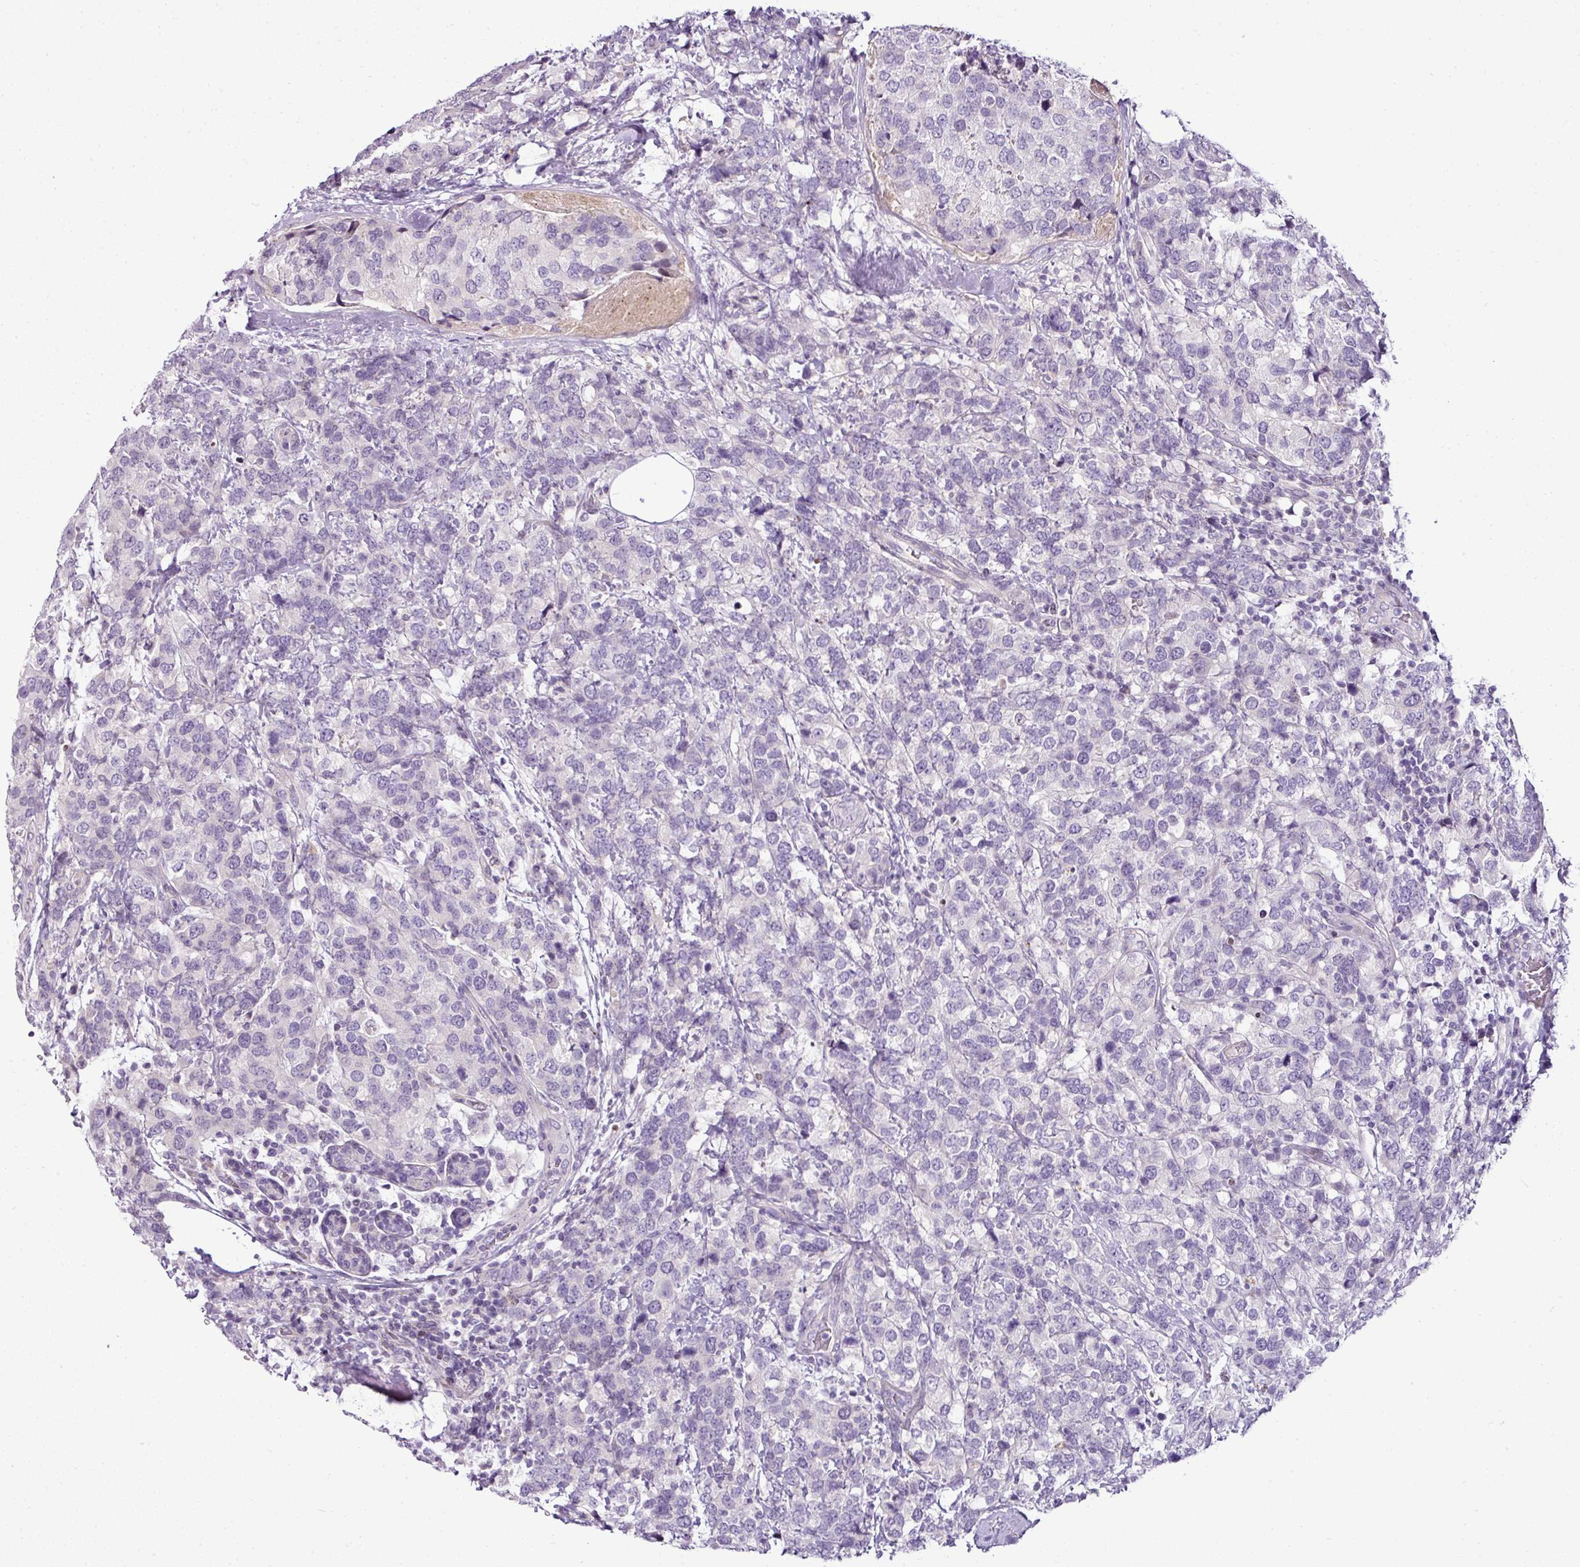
{"staining": {"intensity": "negative", "quantity": "none", "location": "none"}, "tissue": "breast cancer", "cell_type": "Tumor cells", "image_type": "cancer", "snomed": [{"axis": "morphology", "description": "Lobular carcinoma"}, {"axis": "topography", "description": "Breast"}], "caption": "An immunohistochemistry image of breast cancer is shown. There is no staining in tumor cells of breast cancer.", "gene": "TEX30", "patient": {"sex": "female", "age": 59}}